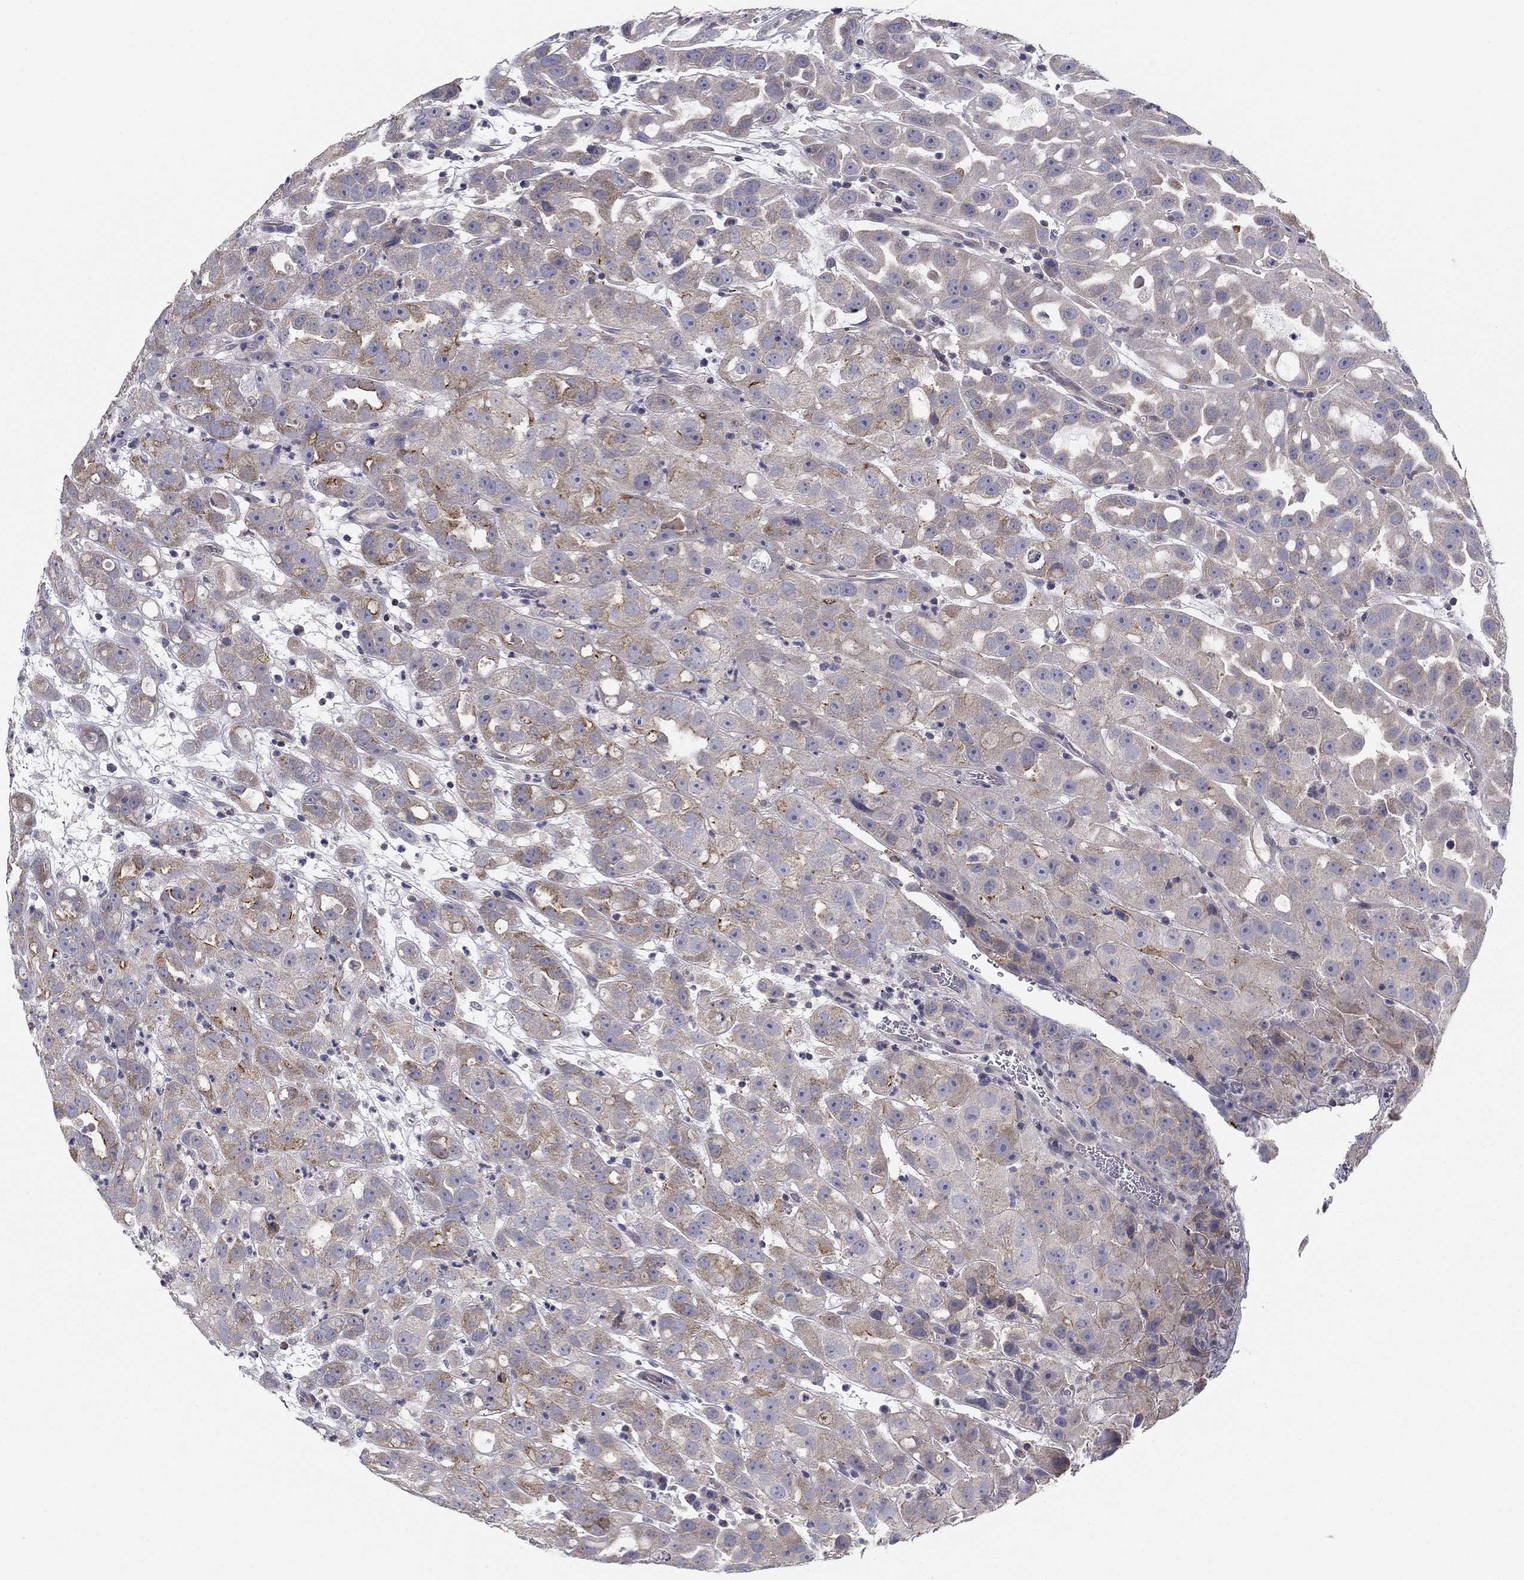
{"staining": {"intensity": "moderate", "quantity": "25%-75%", "location": "cytoplasmic/membranous"}, "tissue": "urothelial cancer", "cell_type": "Tumor cells", "image_type": "cancer", "snomed": [{"axis": "morphology", "description": "Urothelial carcinoma, High grade"}, {"axis": "topography", "description": "Urinary bladder"}], "caption": "Human urothelial carcinoma (high-grade) stained with a brown dye displays moderate cytoplasmic/membranous positive positivity in approximately 25%-75% of tumor cells.", "gene": "SEPTIN3", "patient": {"sex": "female", "age": 41}}